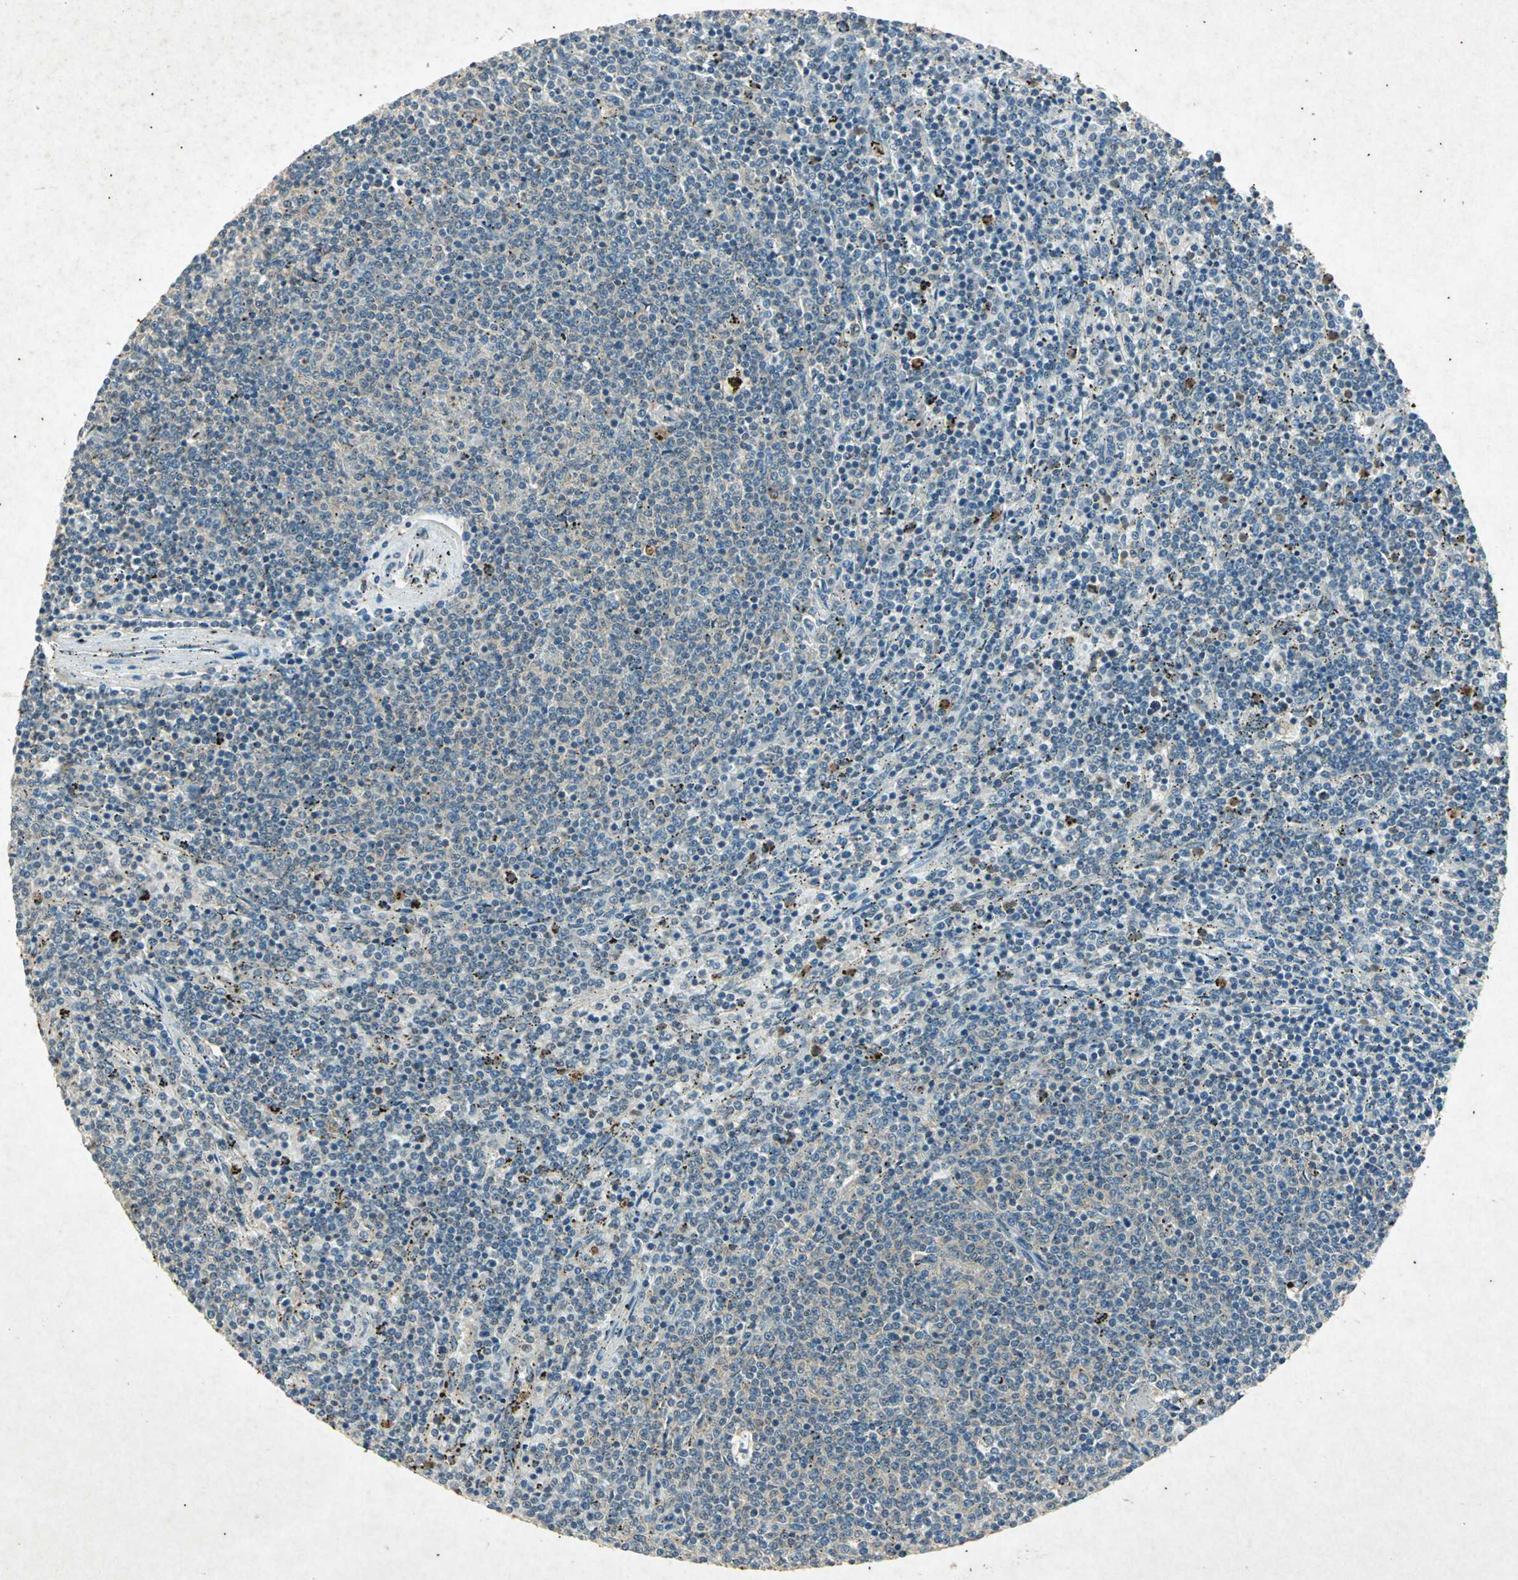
{"staining": {"intensity": "weak", "quantity": "<25%", "location": "cytoplasmic/membranous"}, "tissue": "lymphoma", "cell_type": "Tumor cells", "image_type": "cancer", "snomed": [{"axis": "morphology", "description": "Malignant lymphoma, non-Hodgkin's type, Low grade"}, {"axis": "topography", "description": "Spleen"}], "caption": "This is a image of IHC staining of low-grade malignant lymphoma, non-Hodgkin's type, which shows no positivity in tumor cells. (Stains: DAB (3,3'-diaminobenzidine) immunohistochemistry (IHC) with hematoxylin counter stain, Microscopy: brightfield microscopy at high magnification).", "gene": "PSEN1", "patient": {"sex": "female", "age": 50}}